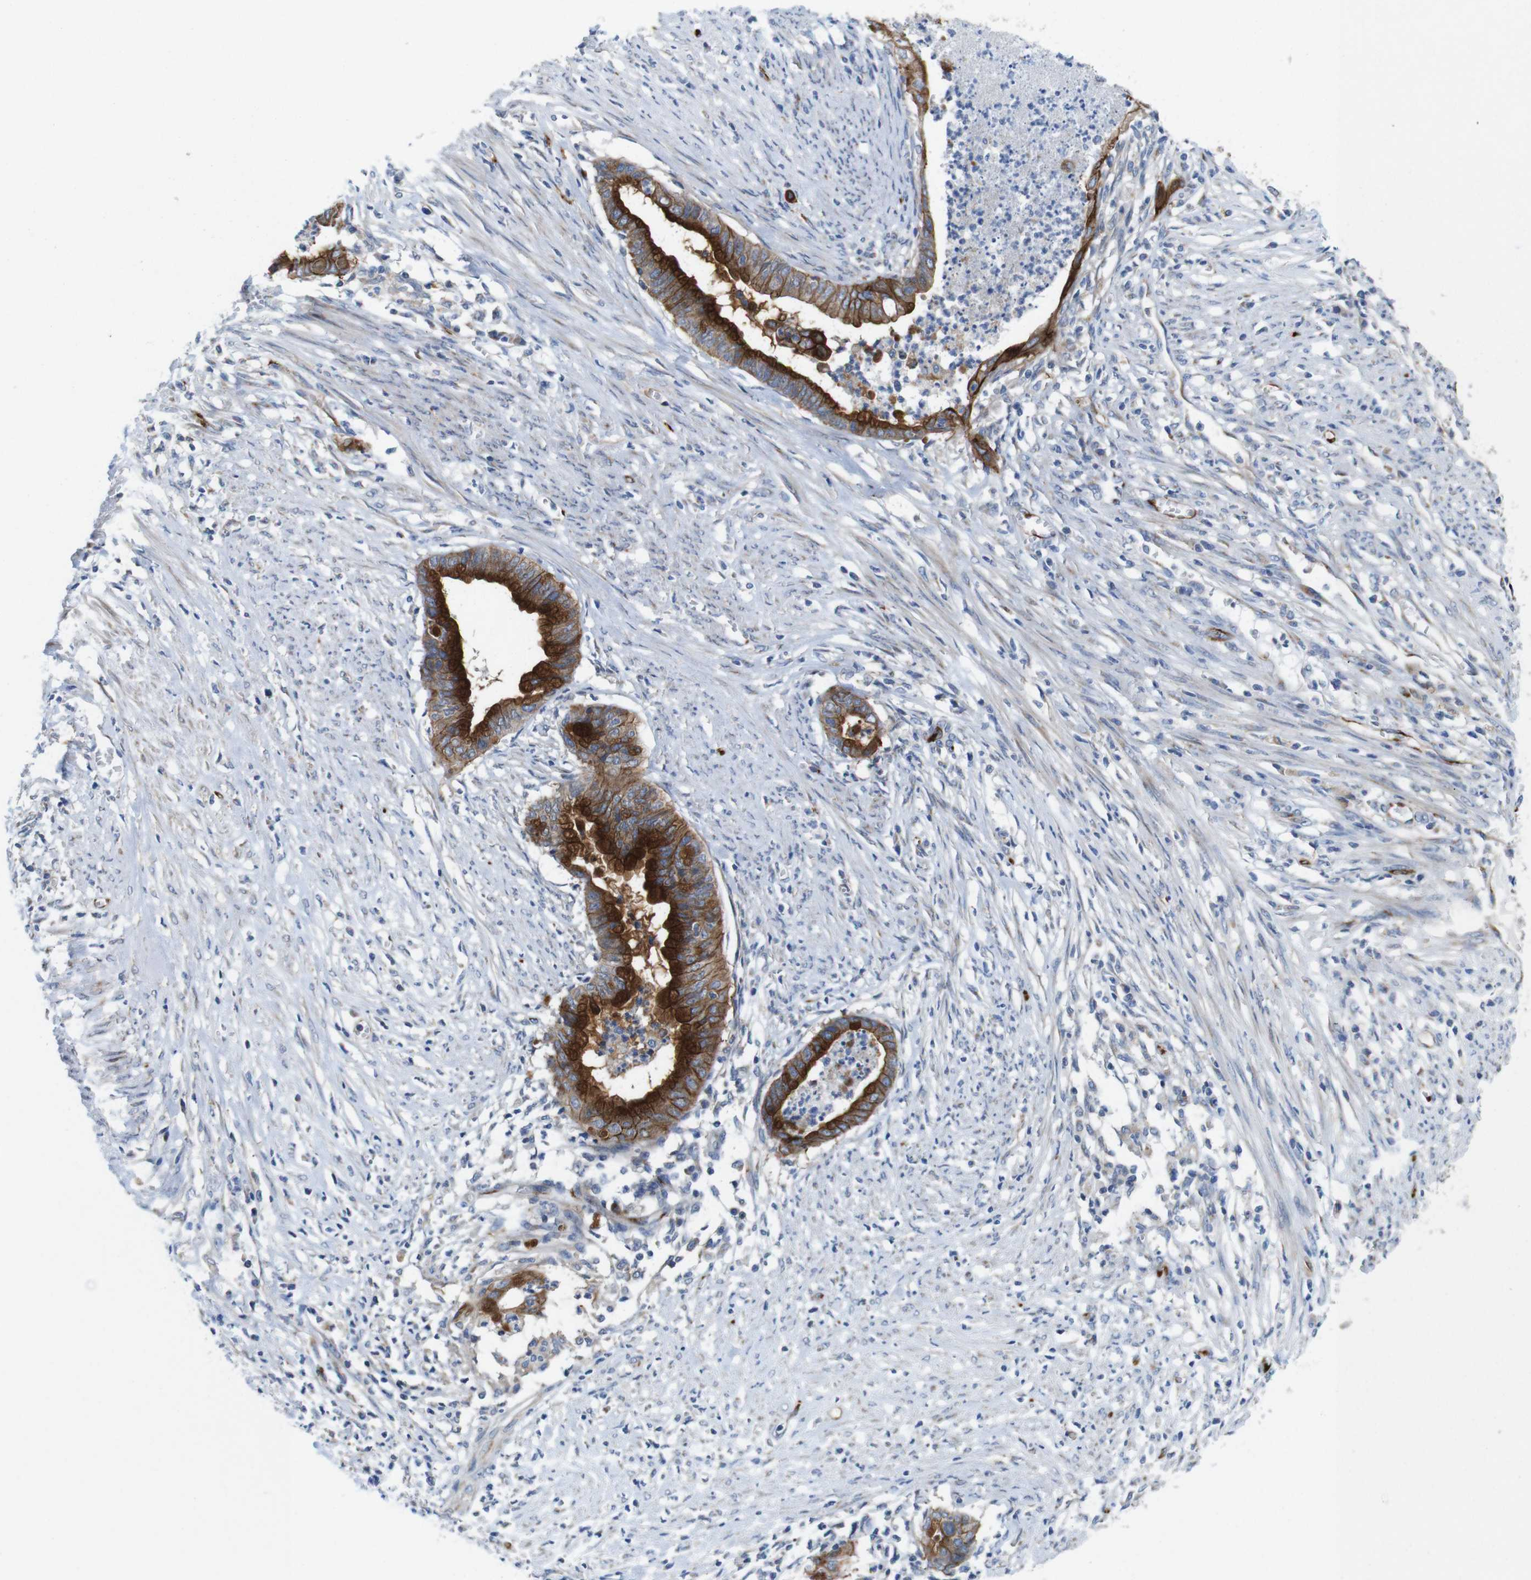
{"staining": {"intensity": "strong", "quantity": ">75%", "location": "cytoplasmic/membranous"}, "tissue": "endometrial cancer", "cell_type": "Tumor cells", "image_type": "cancer", "snomed": [{"axis": "morphology", "description": "Necrosis, NOS"}, {"axis": "morphology", "description": "Adenocarcinoma, NOS"}, {"axis": "topography", "description": "Endometrium"}], "caption": "Brown immunohistochemical staining in human endometrial cancer (adenocarcinoma) displays strong cytoplasmic/membranous expression in about >75% of tumor cells.", "gene": "EFCAB14", "patient": {"sex": "female", "age": 79}}